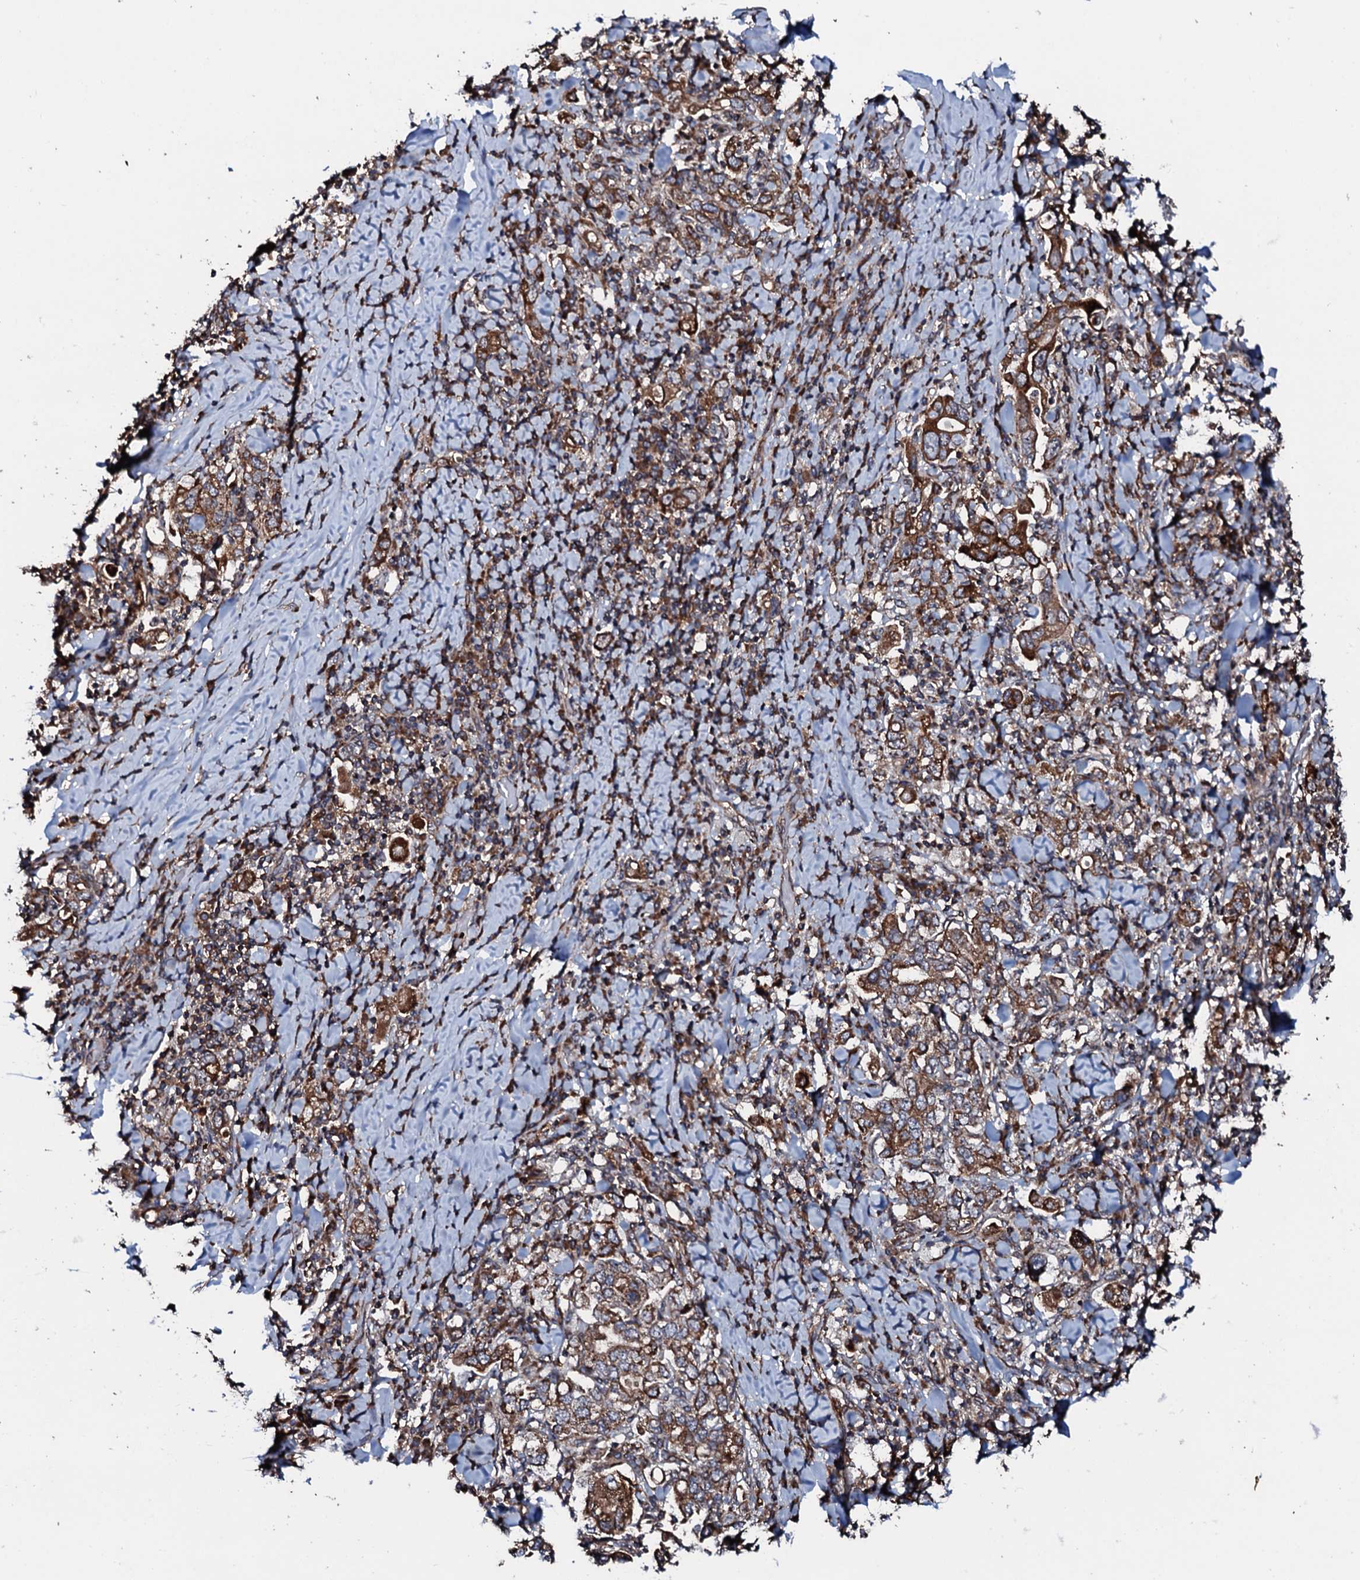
{"staining": {"intensity": "moderate", "quantity": ">75%", "location": "cytoplasmic/membranous"}, "tissue": "stomach cancer", "cell_type": "Tumor cells", "image_type": "cancer", "snomed": [{"axis": "morphology", "description": "Adenocarcinoma, NOS"}, {"axis": "topography", "description": "Stomach, upper"}], "caption": "A brown stain labels moderate cytoplasmic/membranous positivity of a protein in stomach adenocarcinoma tumor cells.", "gene": "SDHAF2", "patient": {"sex": "male", "age": 62}}